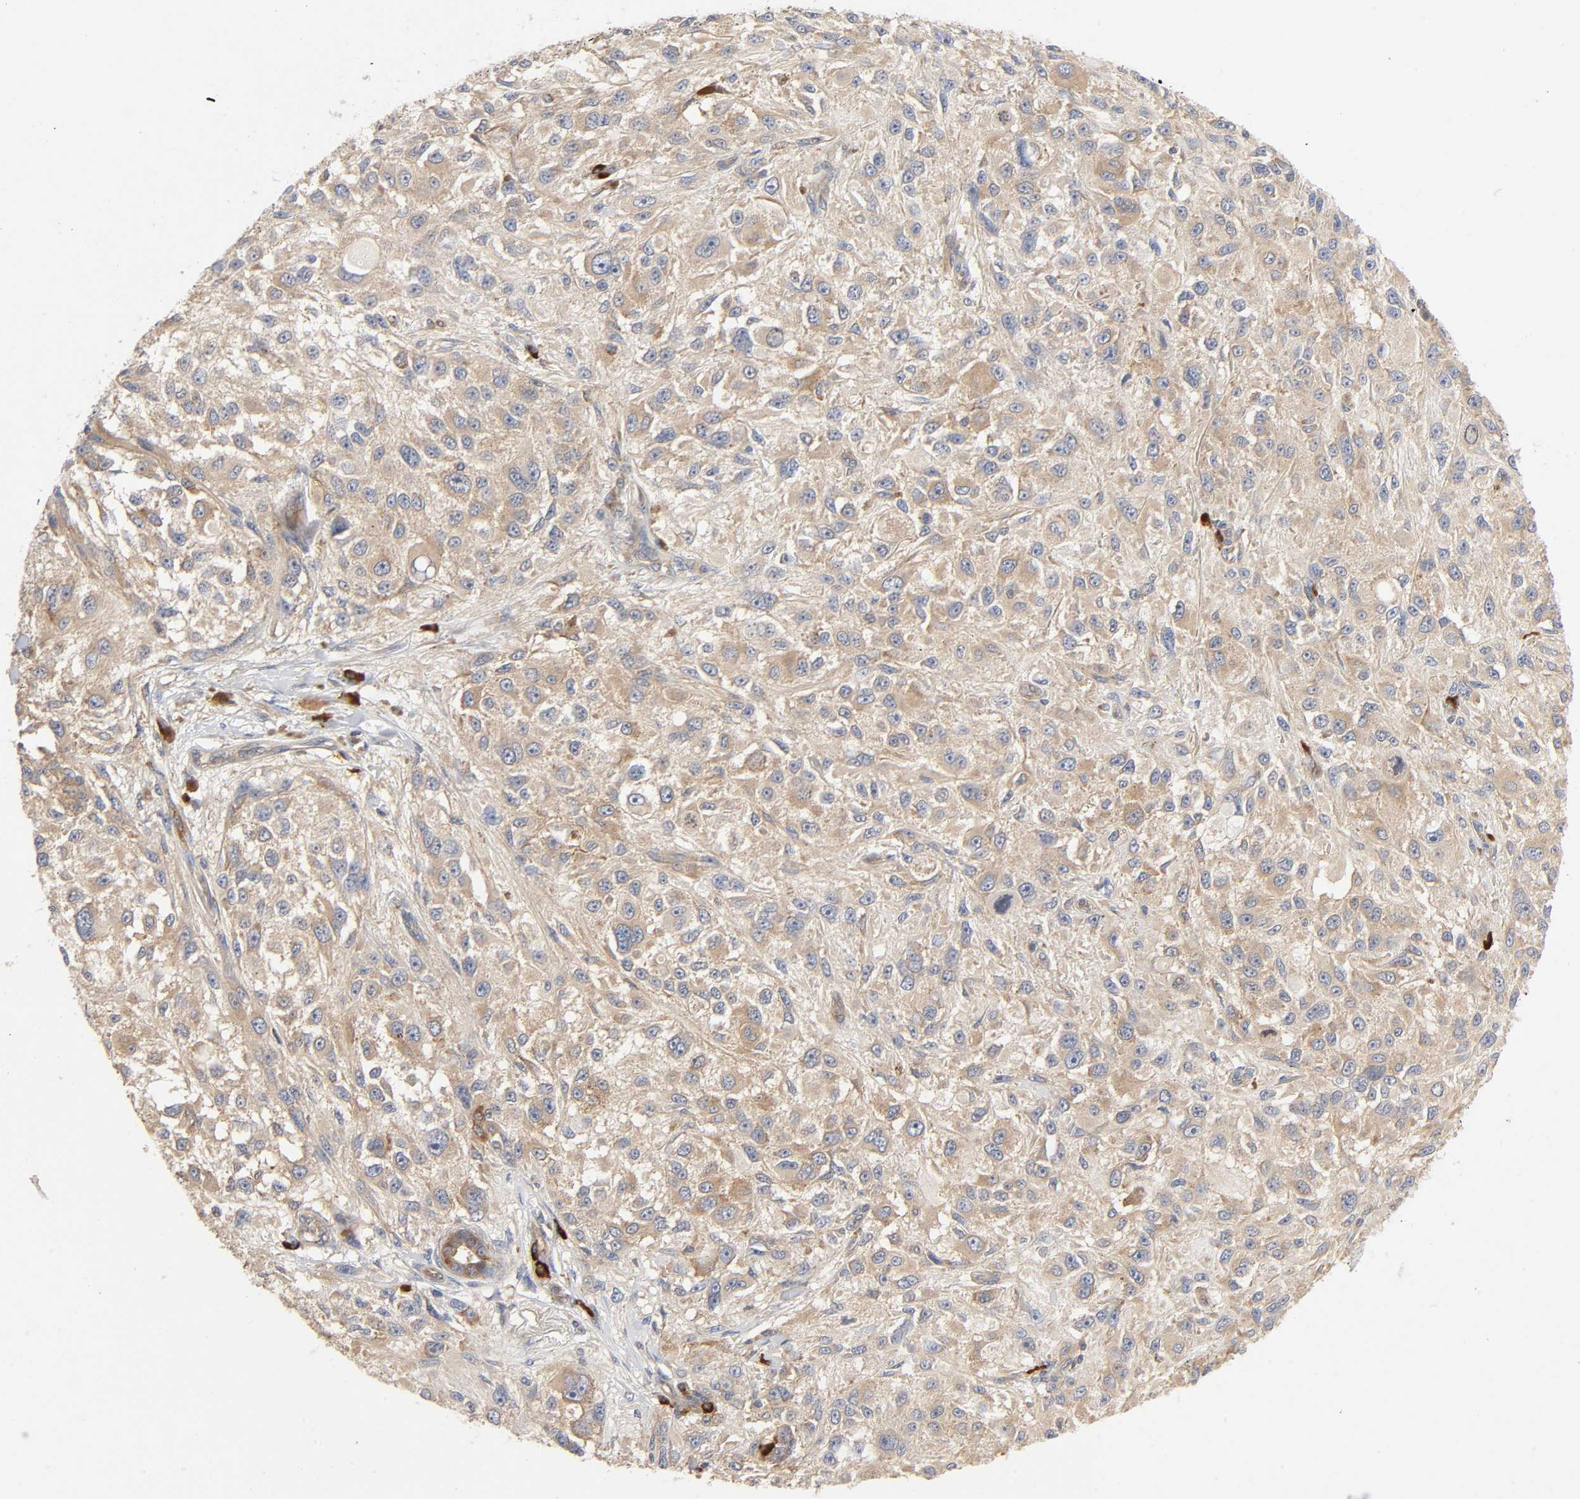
{"staining": {"intensity": "weak", "quantity": ">75%", "location": "cytoplasmic/membranous"}, "tissue": "melanoma", "cell_type": "Tumor cells", "image_type": "cancer", "snomed": [{"axis": "morphology", "description": "Necrosis, NOS"}, {"axis": "morphology", "description": "Malignant melanoma, NOS"}, {"axis": "topography", "description": "Skin"}], "caption": "The immunohistochemical stain labels weak cytoplasmic/membranous expression in tumor cells of malignant melanoma tissue.", "gene": "SCHIP1", "patient": {"sex": "female", "age": 87}}